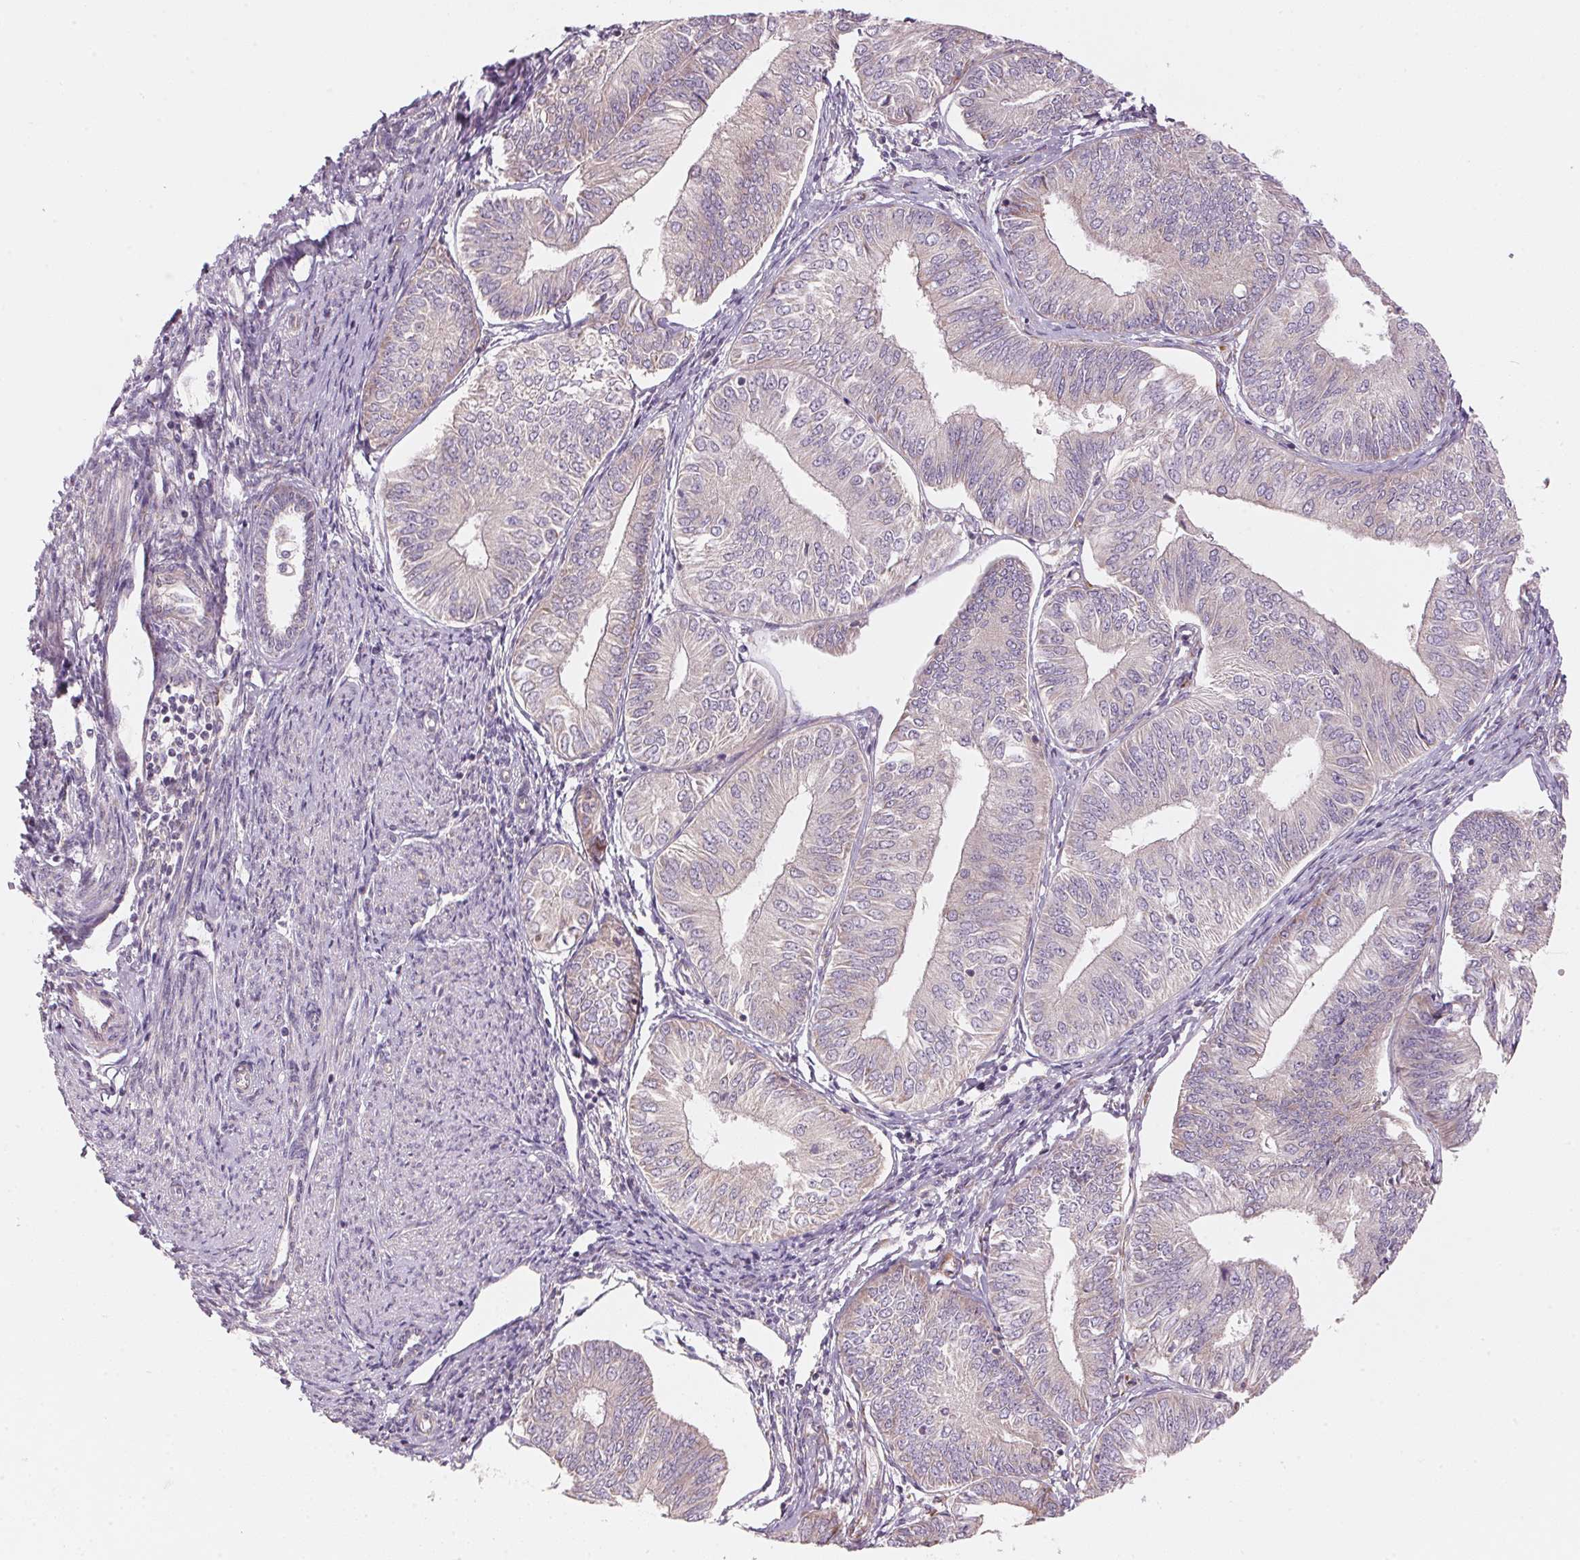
{"staining": {"intensity": "negative", "quantity": "none", "location": "none"}, "tissue": "endometrial cancer", "cell_type": "Tumor cells", "image_type": "cancer", "snomed": [{"axis": "morphology", "description": "Adenocarcinoma, NOS"}, {"axis": "topography", "description": "Endometrium"}], "caption": "Endometrial cancer (adenocarcinoma) stained for a protein using immunohistochemistry (IHC) reveals no positivity tumor cells.", "gene": "BLOC1S2", "patient": {"sex": "female", "age": 58}}